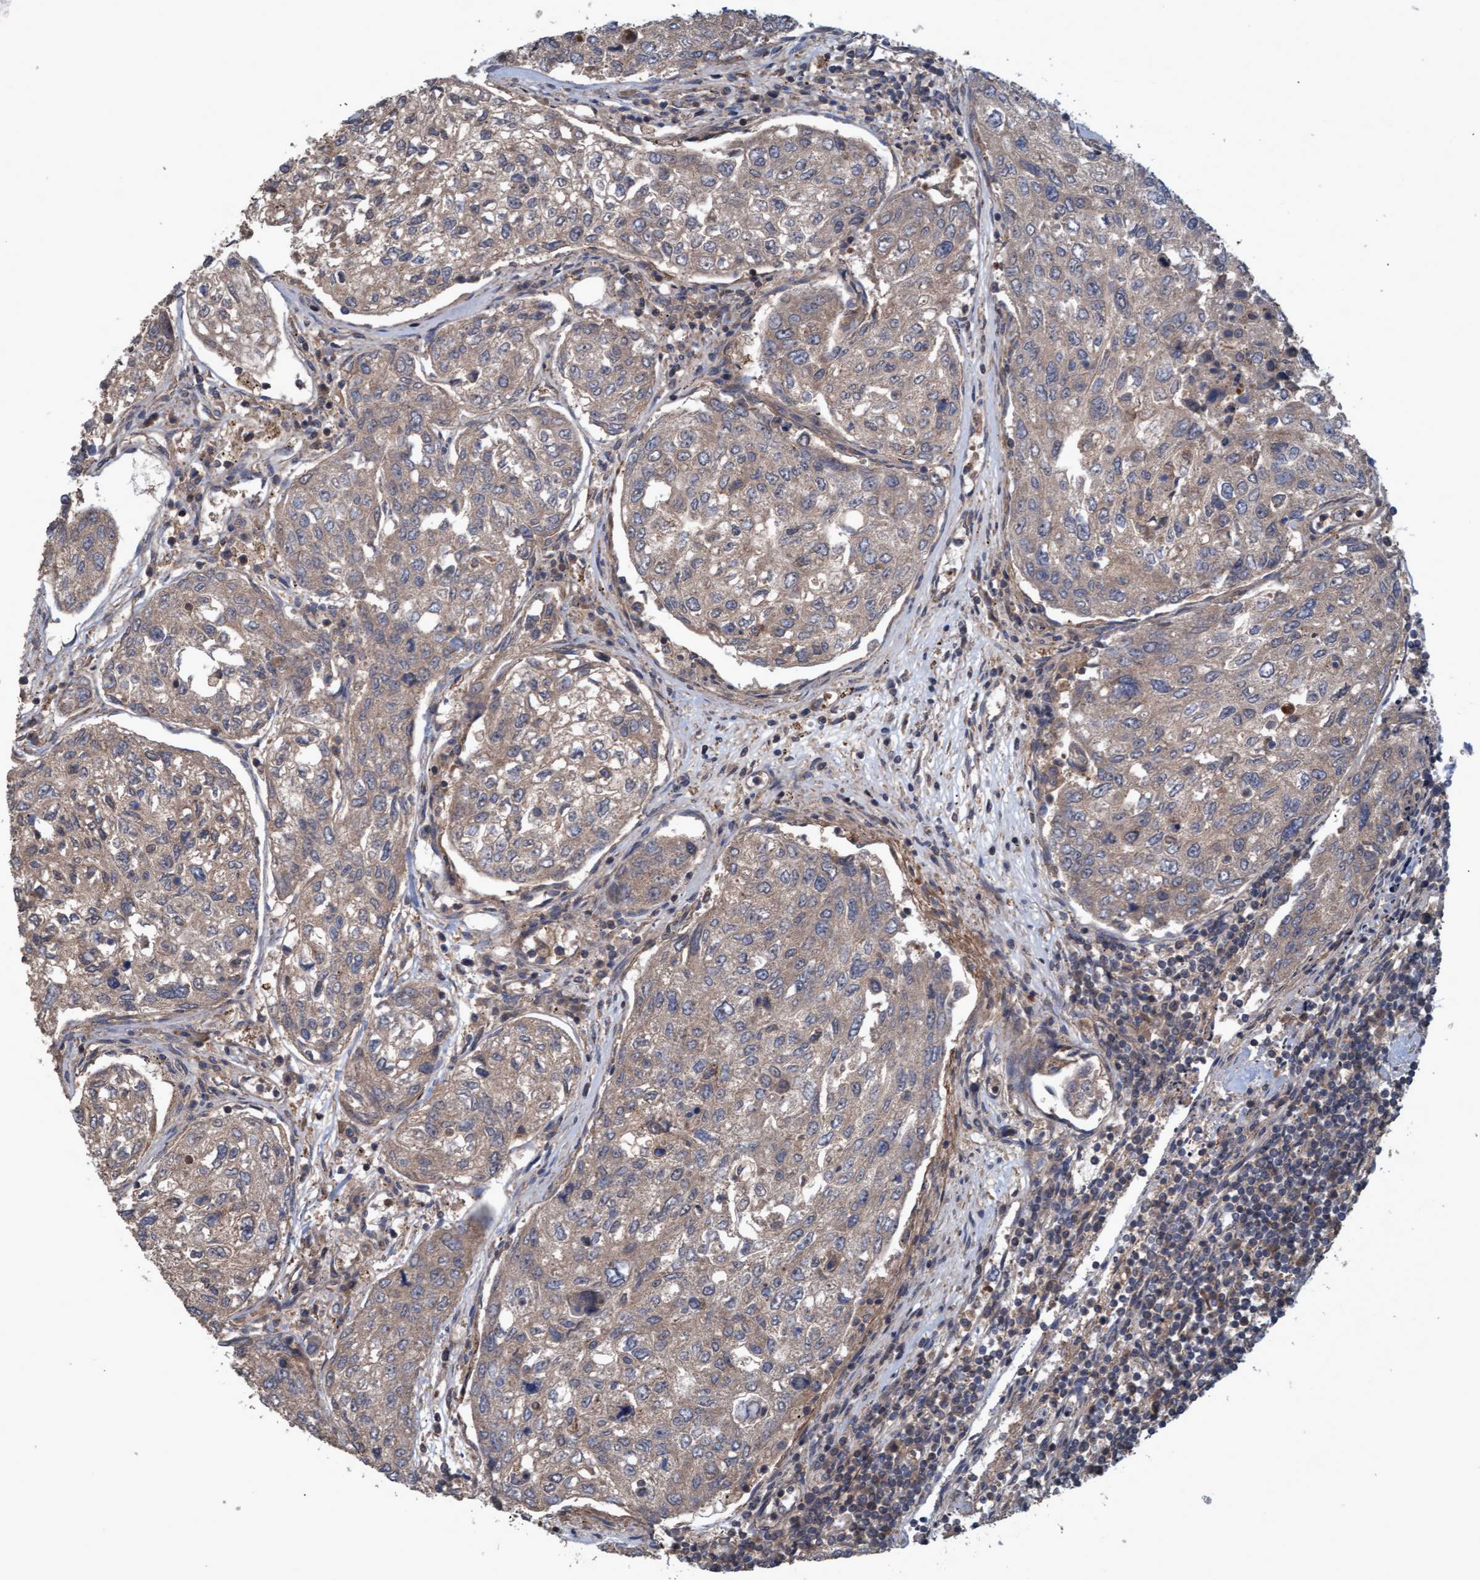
{"staining": {"intensity": "weak", "quantity": ">75%", "location": "cytoplasmic/membranous"}, "tissue": "urothelial cancer", "cell_type": "Tumor cells", "image_type": "cancer", "snomed": [{"axis": "morphology", "description": "Urothelial carcinoma, High grade"}, {"axis": "topography", "description": "Lymph node"}, {"axis": "topography", "description": "Urinary bladder"}], "caption": "Immunohistochemical staining of high-grade urothelial carcinoma shows low levels of weak cytoplasmic/membranous staining in about >75% of tumor cells.", "gene": "GGT6", "patient": {"sex": "male", "age": 51}}